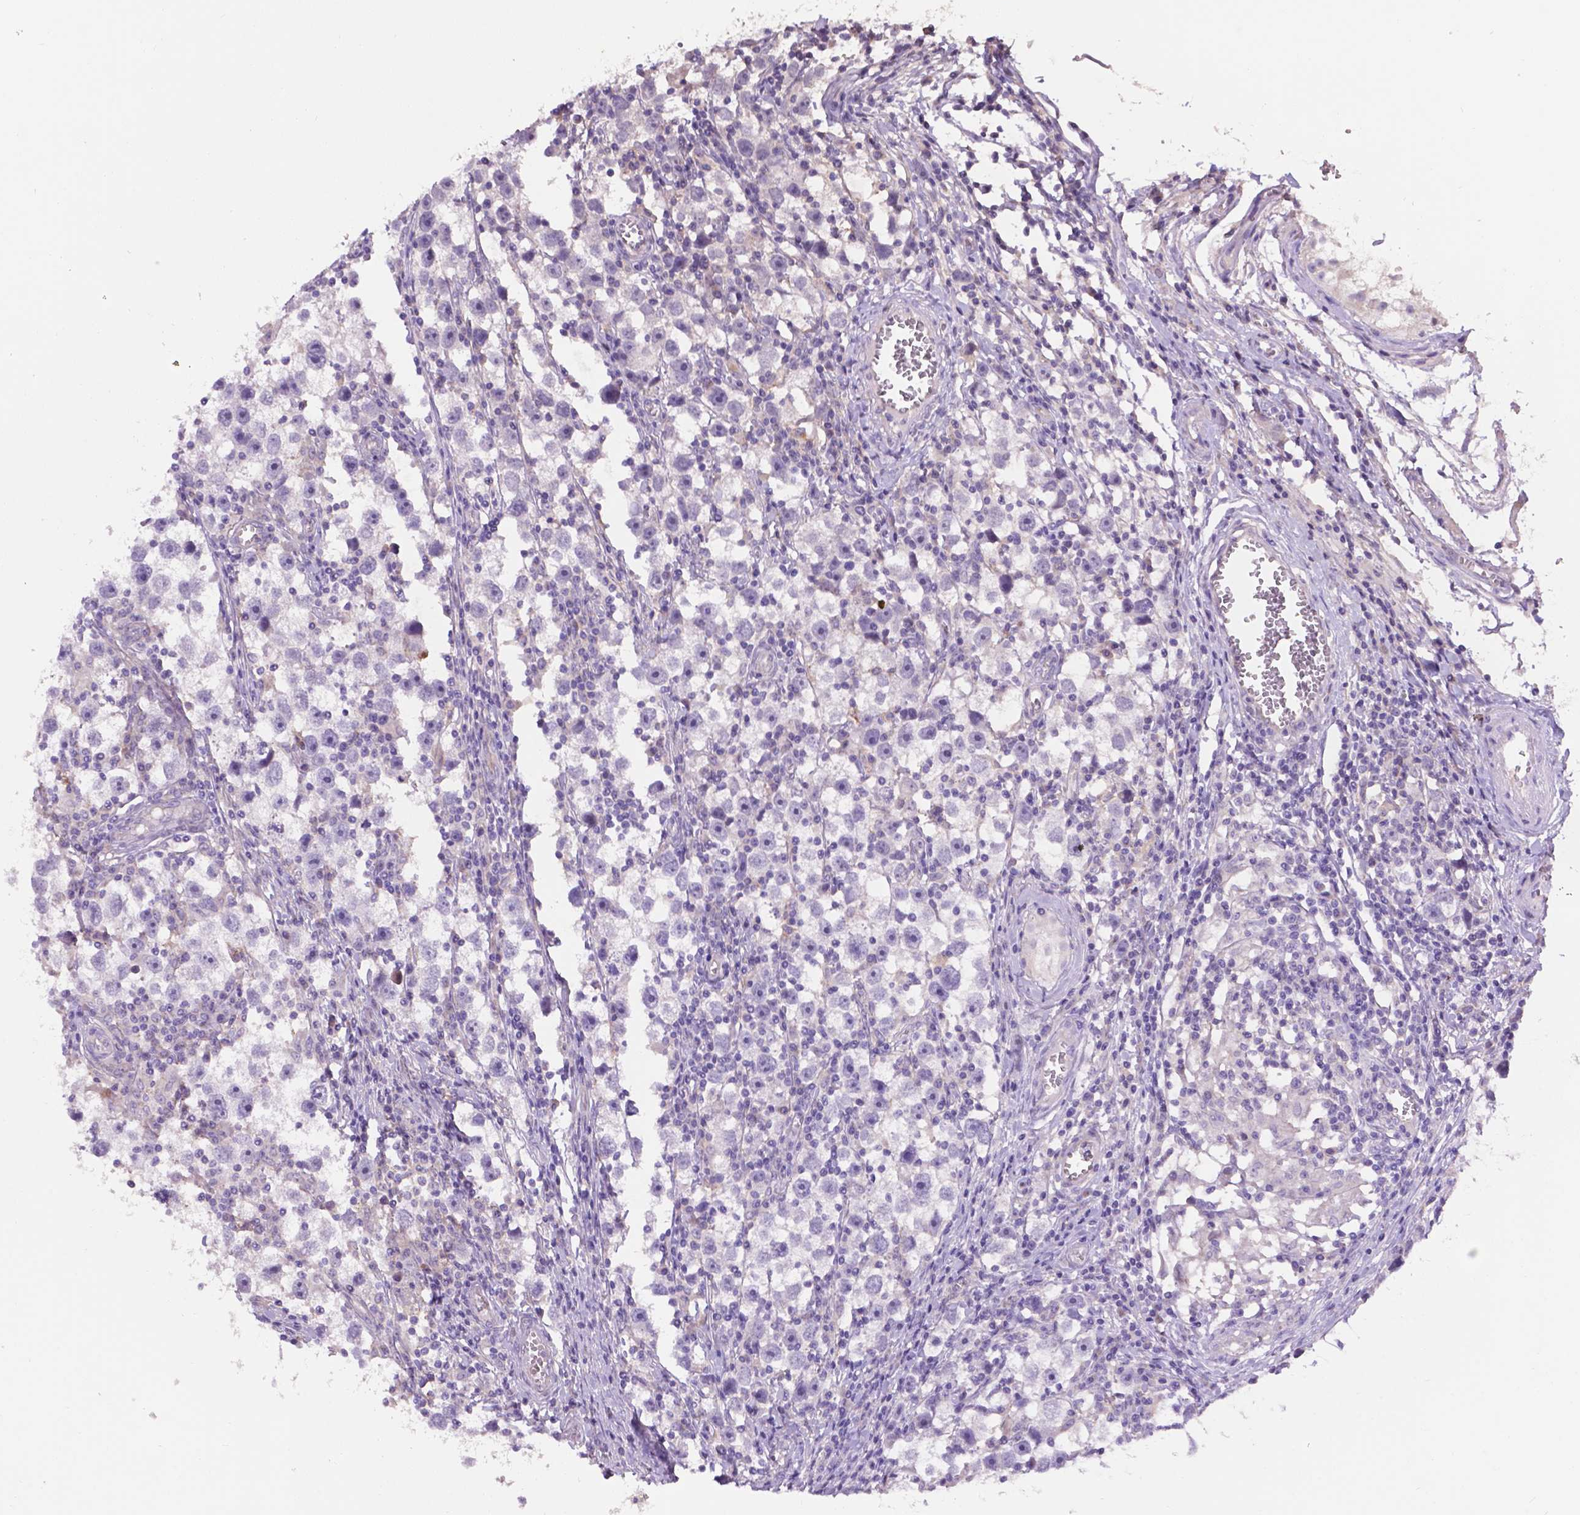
{"staining": {"intensity": "negative", "quantity": "none", "location": "none"}, "tissue": "testis cancer", "cell_type": "Tumor cells", "image_type": "cancer", "snomed": [{"axis": "morphology", "description": "Seminoma, NOS"}, {"axis": "topography", "description": "Testis"}], "caption": "Immunohistochemistry of seminoma (testis) exhibits no positivity in tumor cells.", "gene": "PLSCR1", "patient": {"sex": "male", "age": 30}}